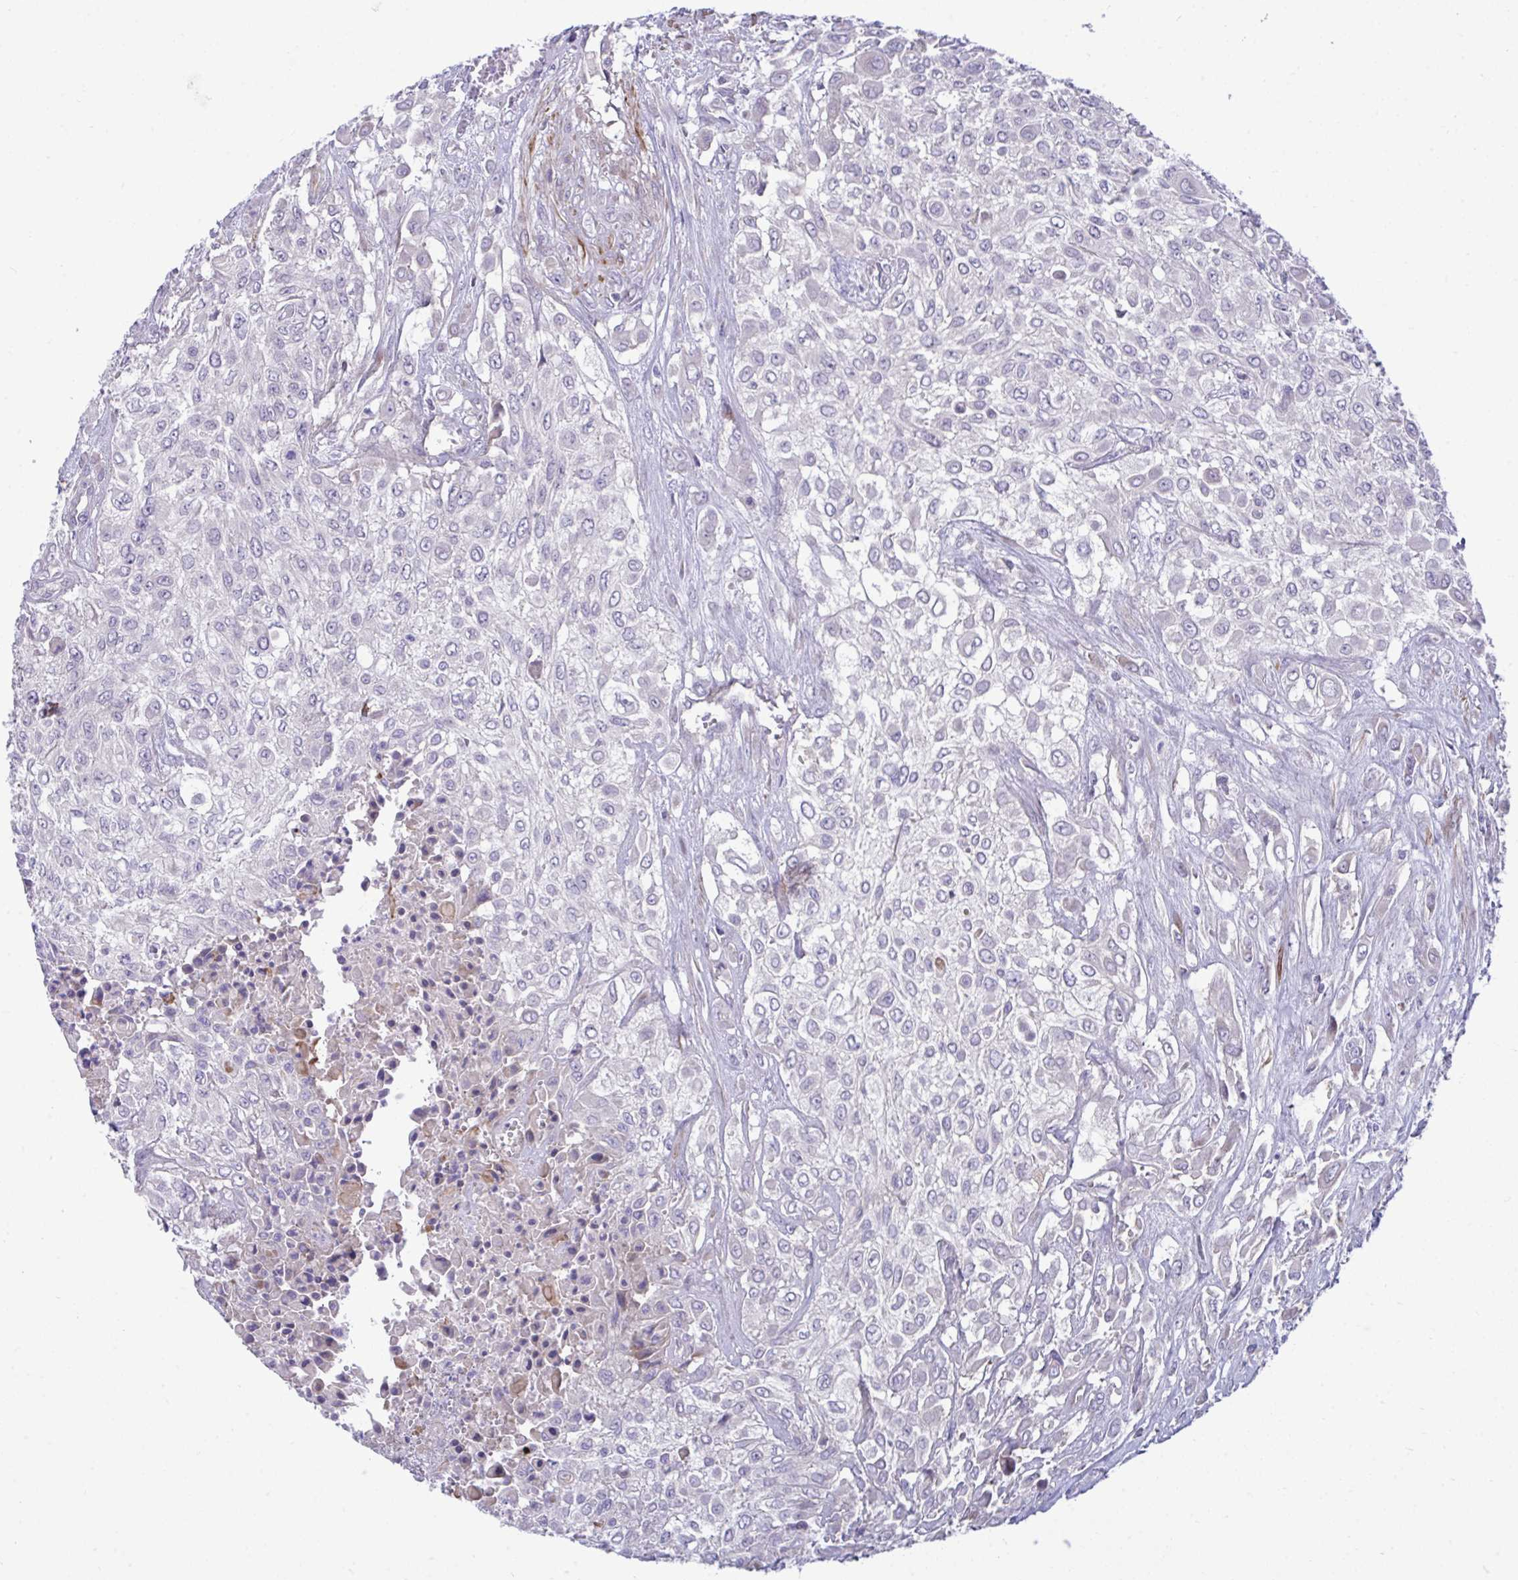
{"staining": {"intensity": "negative", "quantity": "none", "location": "none"}, "tissue": "urothelial cancer", "cell_type": "Tumor cells", "image_type": "cancer", "snomed": [{"axis": "morphology", "description": "Urothelial carcinoma, High grade"}, {"axis": "topography", "description": "Urinary bladder"}], "caption": "Tumor cells are negative for protein expression in human urothelial cancer.", "gene": "PIGZ", "patient": {"sex": "male", "age": 57}}